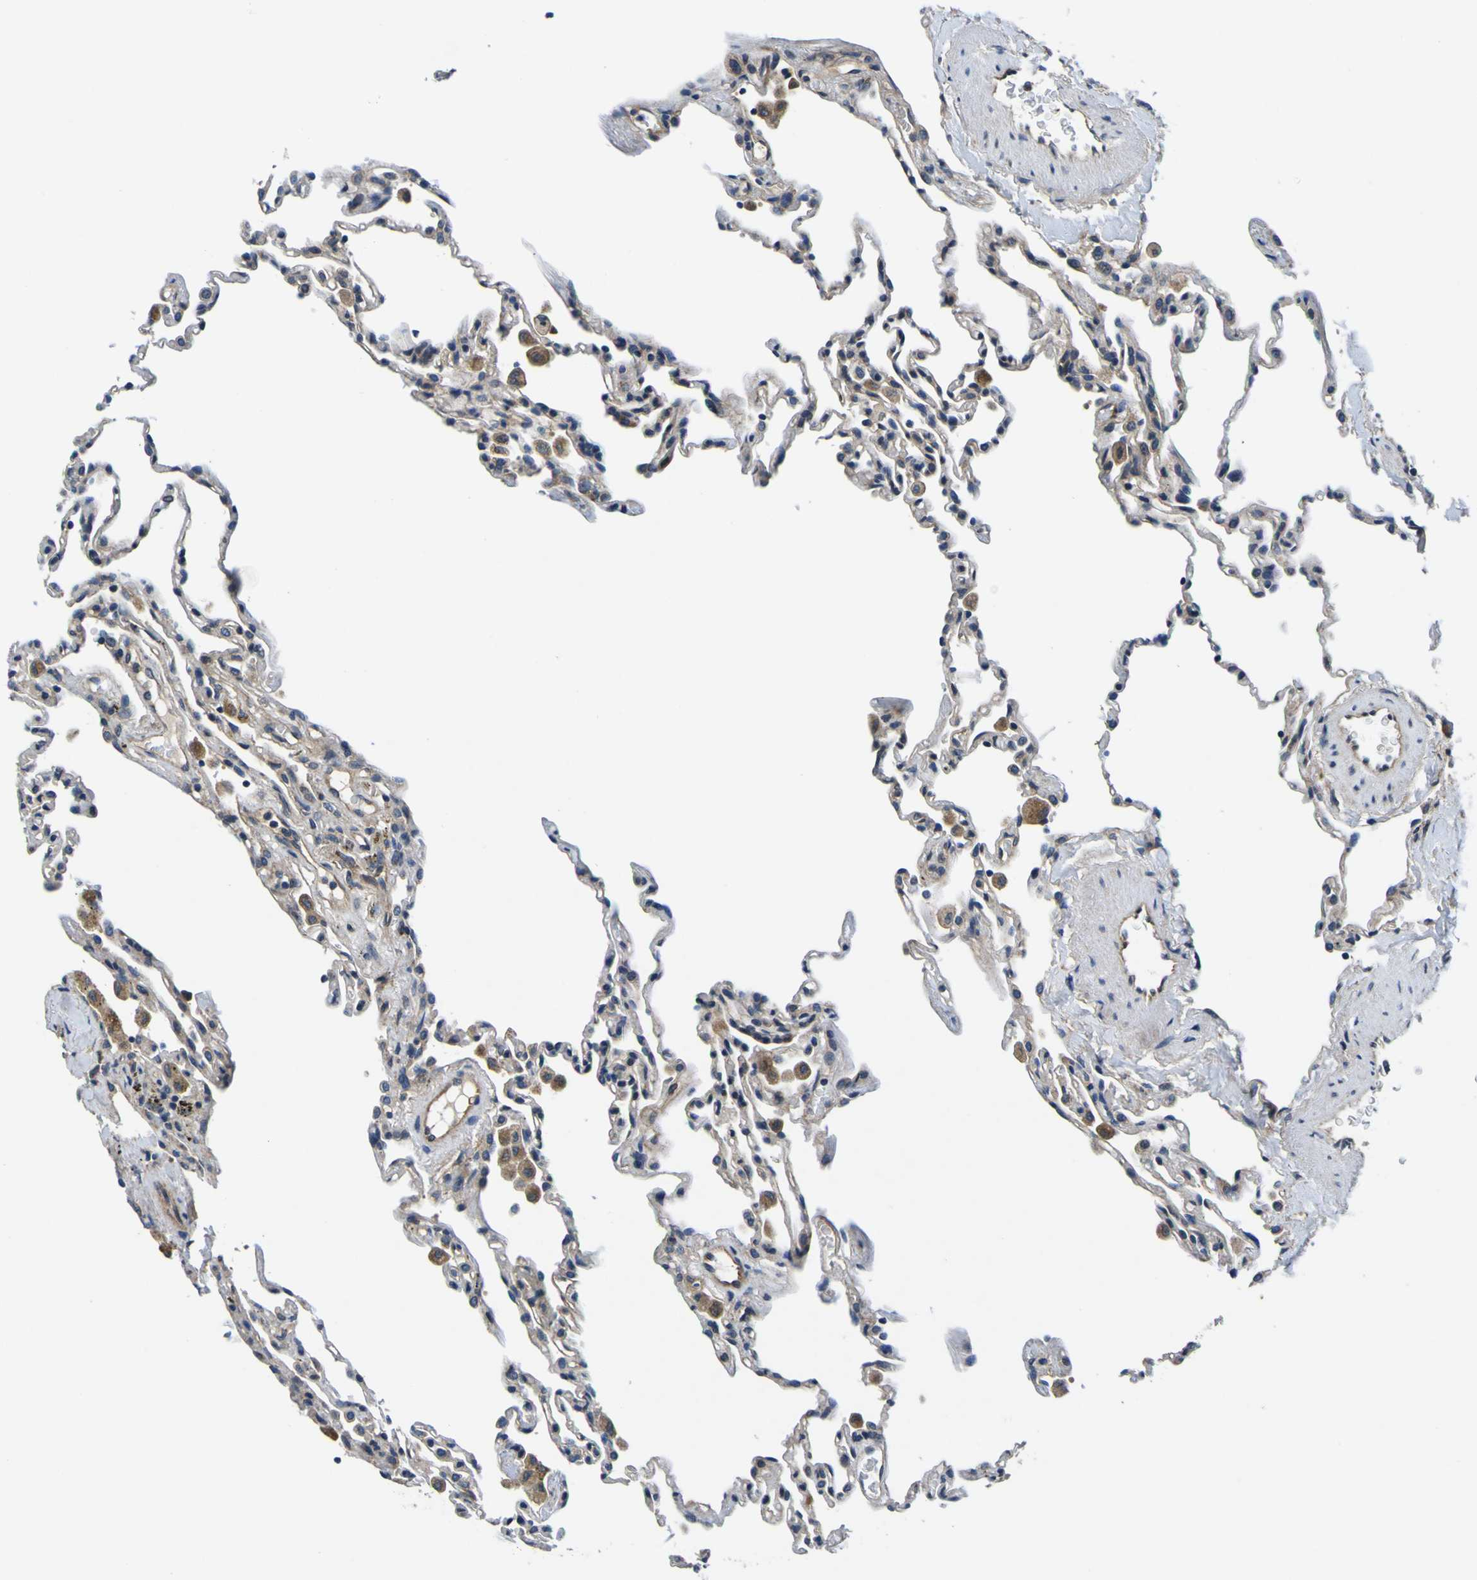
{"staining": {"intensity": "weak", "quantity": "<25%", "location": "cytoplasmic/membranous"}, "tissue": "lung", "cell_type": "Alveolar cells", "image_type": "normal", "snomed": [{"axis": "morphology", "description": "Normal tissue, NOS"}, {"axis": "topography", "description": "Lung"}], "caption": "A photomicrograph of lung stained for a protein displays no brown staining in alveolar cells. (DAB (3,3'-diaminobenzidine) immunohistochemistry (IHC) with hematoxylin counter stain).", "gene": "EPHB4", "patient": {"sex": "male", "age": 59}}